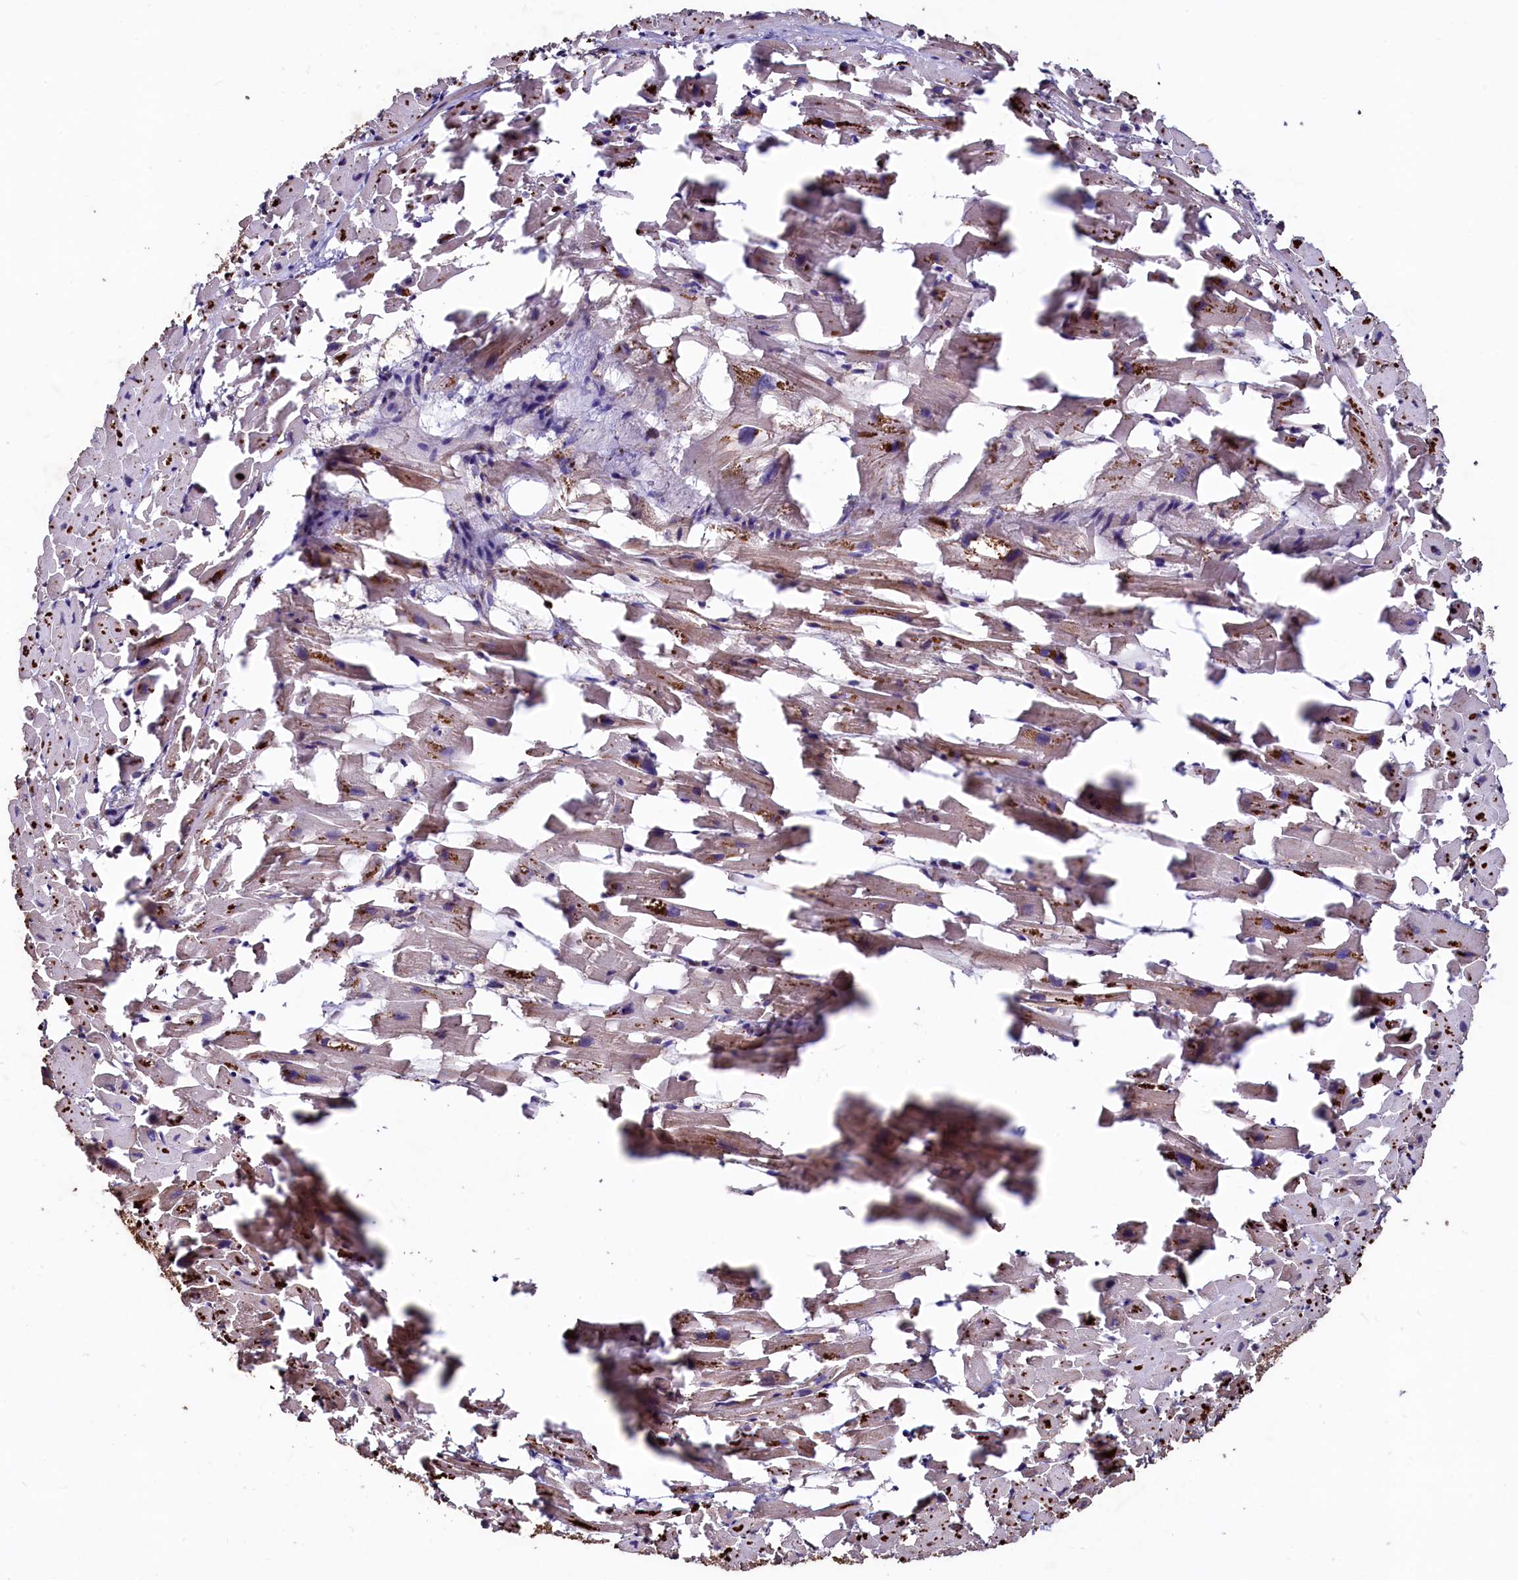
{"staining": {"intensity": "moderate", "quantity": "25%-75%", "location": "cytoplasmic/membranous"}, "tissue": "heart muscle", "cell_type": "Cardiomyocytes", "image_type": "normal", "snomed": [{"axis": "morphology", "description": "Normal tissue, NOS"}, {"axis": "topography", "description": "Heart"}], "caption": "Normal heart muscle exhibits moderate cytoplasmic/membranous positivity in approximately 25%-75% of cardiomyocytes.", "gene": "TMEM98", "patient": {"sex": "female", "age": 64}}